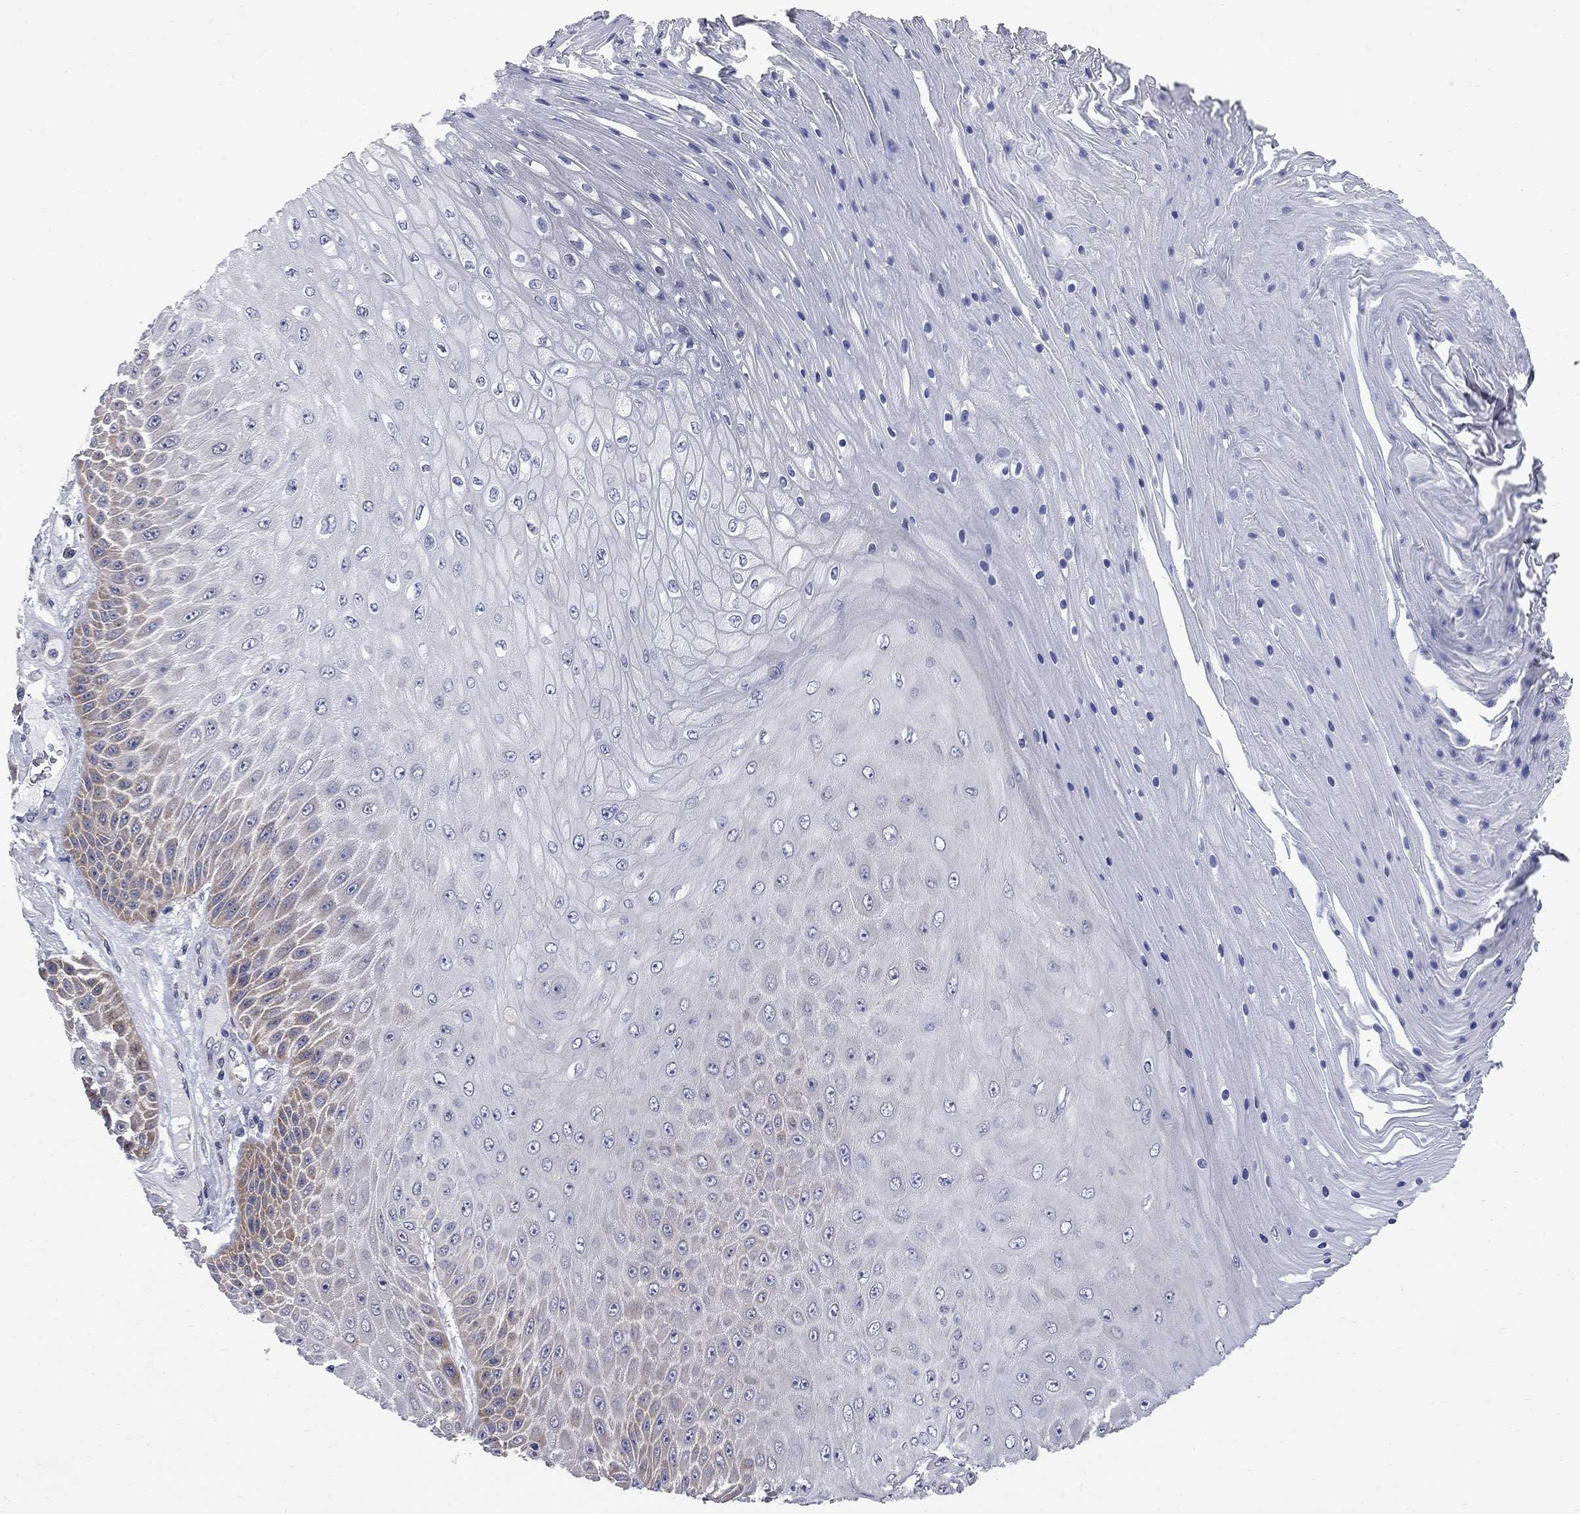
{"staining": {"intensity": "moderate", "quantity": "<25%", "location": "cytoplasmic/membranous"}, "tissue": "skin cancer", "cell_type": "Tumor cells", "image_type": "cancer", "snomed": [{"axis": "morphology", "description": "Squamous cell carcinoma, NOS"}, {"axis": "topography", "description": "Skin"}], "caption": "Squamous cell carcinoma (skin) tissue reveals moderate cytoplasmic/membranous positivity in approximately <25% of tumor cells The staining was performed using DAB (3,3'-diaminobenzidine) to visualize the protein expression in brown, while the nuclei were stained in blue with hematoxylin (Magnification: 20x).", "gene": "GALNT8", "patient": {"sex": "male", "age": 62}}